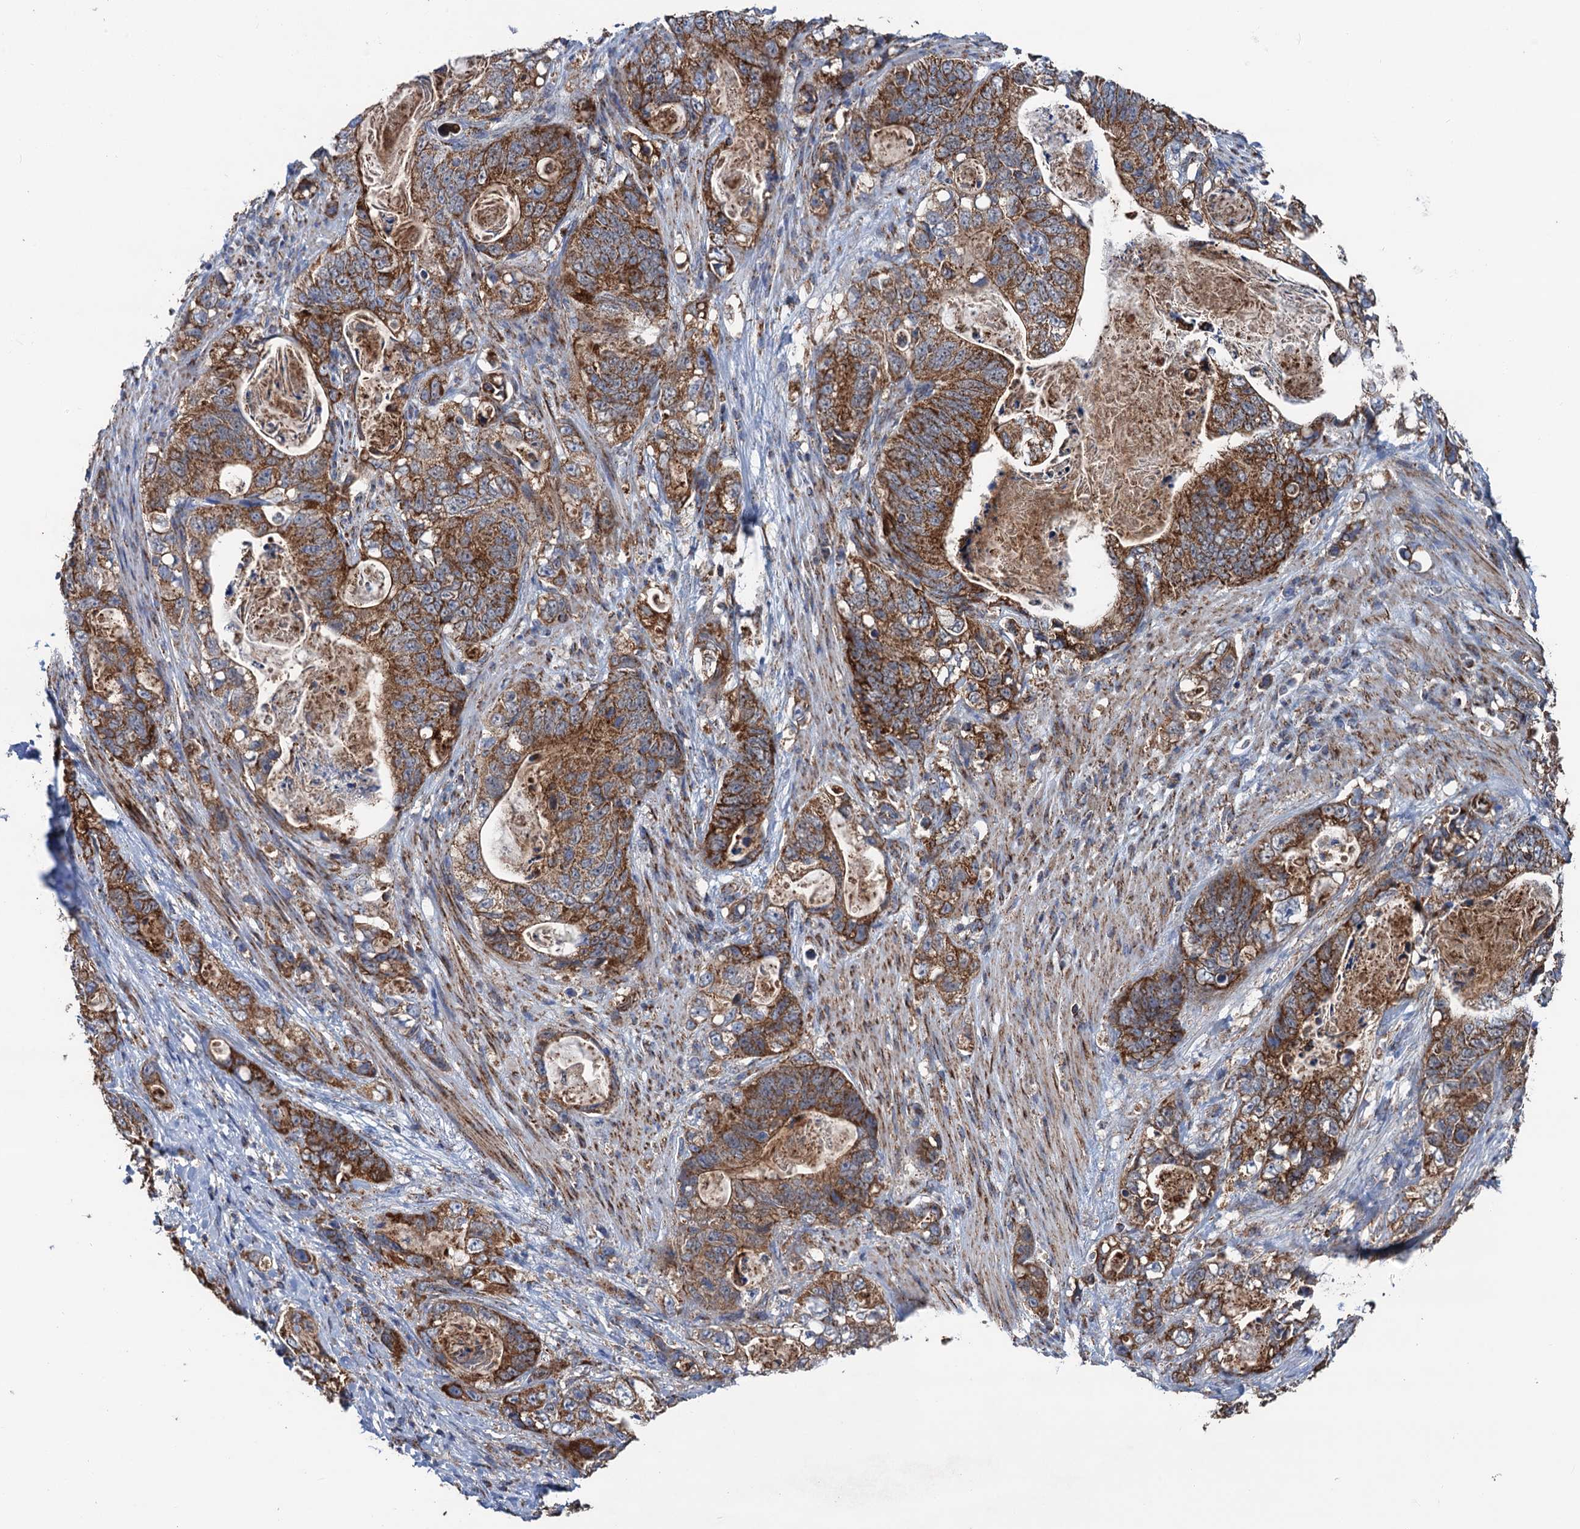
{"staining": {"intensity": "strong", "quantity": ">75%", "location": "cytoplasmic/membranous"}, "tissue": "stomach cancer", "cell_type": "Tumor cells", "image_type": "cancer", "snomed": [{"axis": "morphology", "description": "Normal tissue, NOS"}, {"axis": "morphology", "description": "Adenocarcinoma, NOS"}, {"axis": "topography", "description": "Stomach"}], "caption": "Tumor cells display high levels of strong cytoplasmic/membranous positivity in approximately >75% of cells in stomach adenocarcinoma.", "gene": "DGLUCY", "patient": {"sex": "female", "age": 89}}